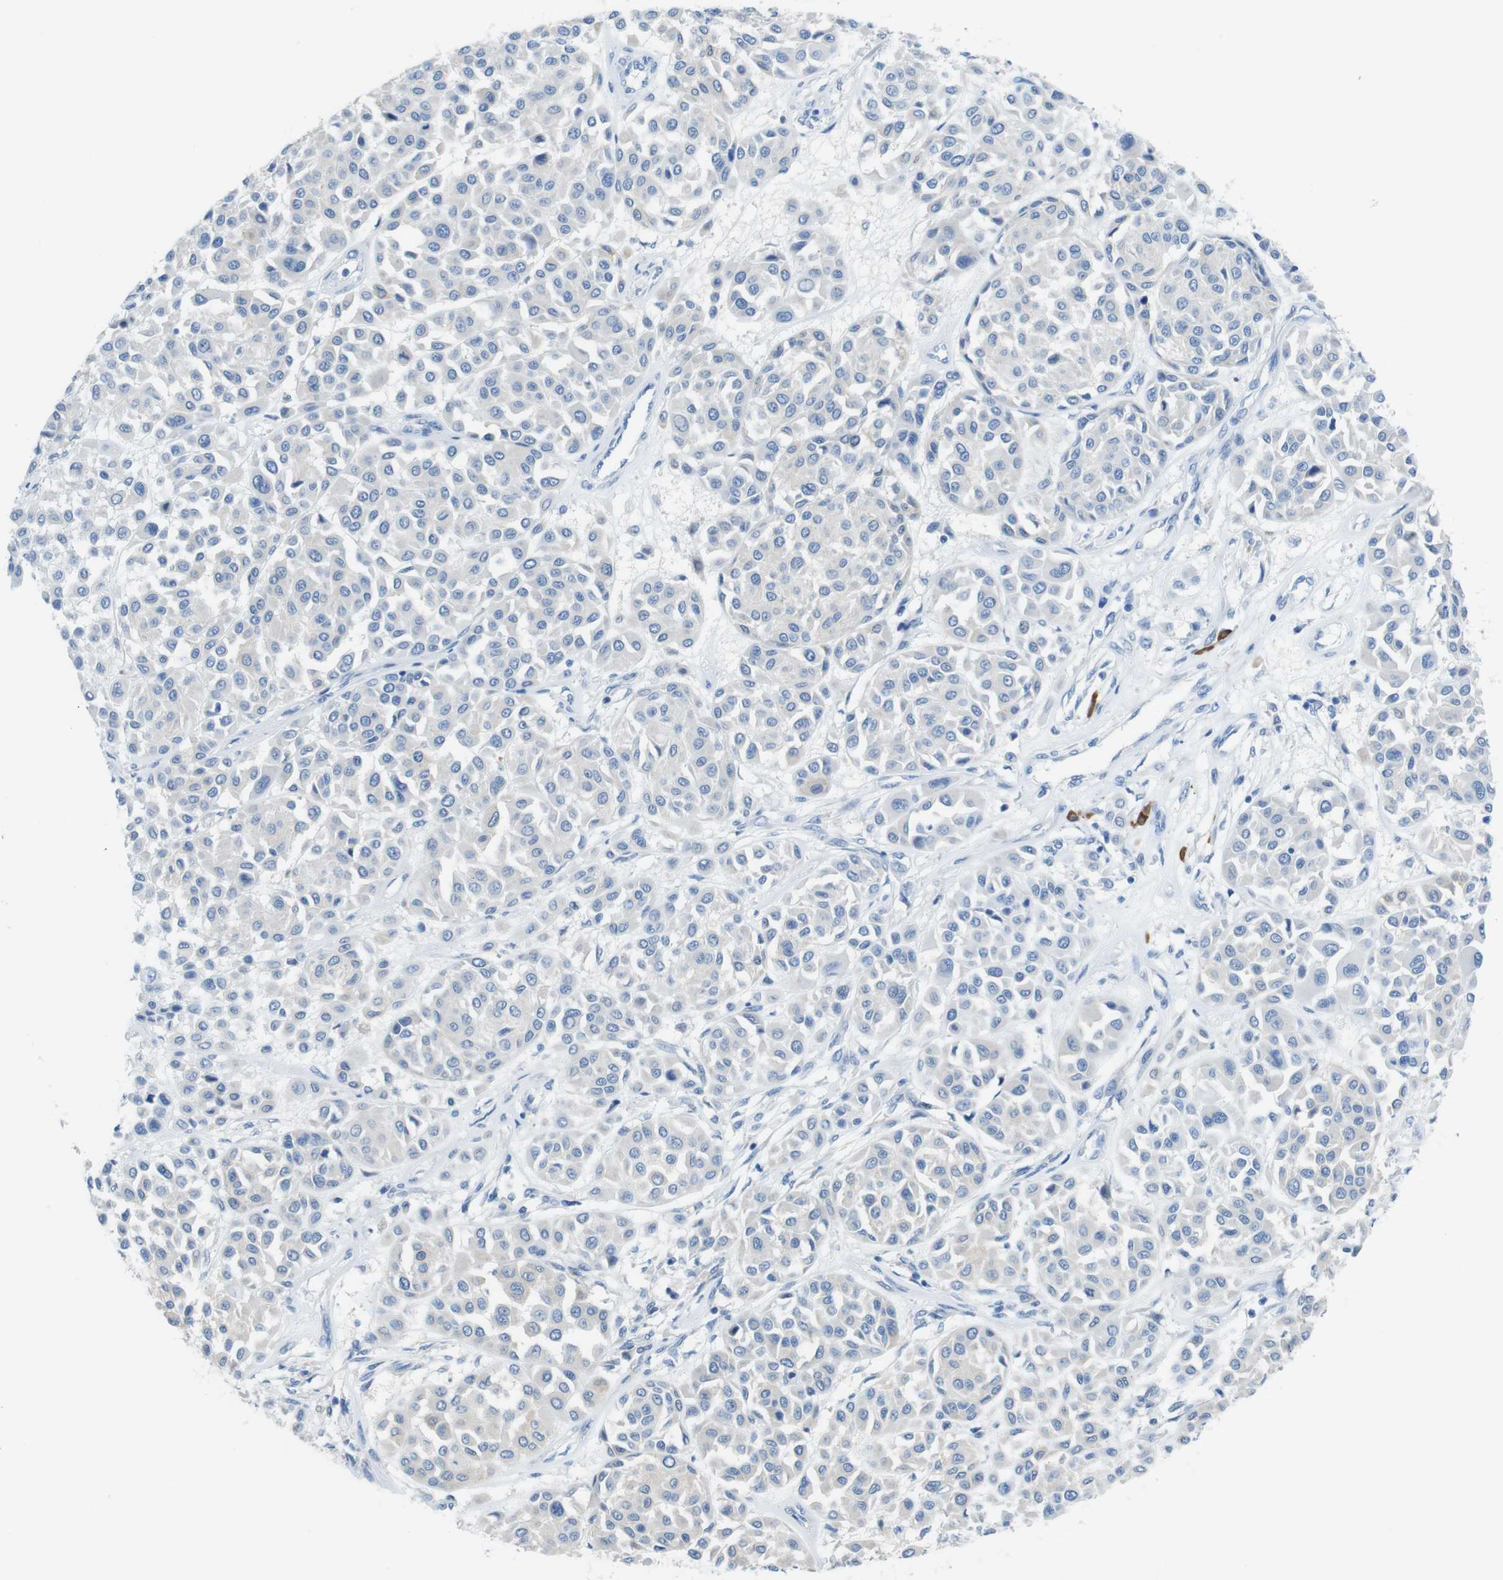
{"staining": {"intensity": "negative", "quantity": "none", "location": "none"}, "tissue": "melanoma", "cell_type": "Tumor cells", "image_type": "cancer", "snomed": [{"axis": "morphology", "description": "Malignant melanoma, Metastatic site"}, {"axis": "topography", "description": "Soft tissue"}], "caption": "Human melanoma stained for a protein using immunohistochemistry (IHC) reveals no expression in tumor cells.", "gene": "CLMN", "patient": {"sex": "male", "age": 41}}